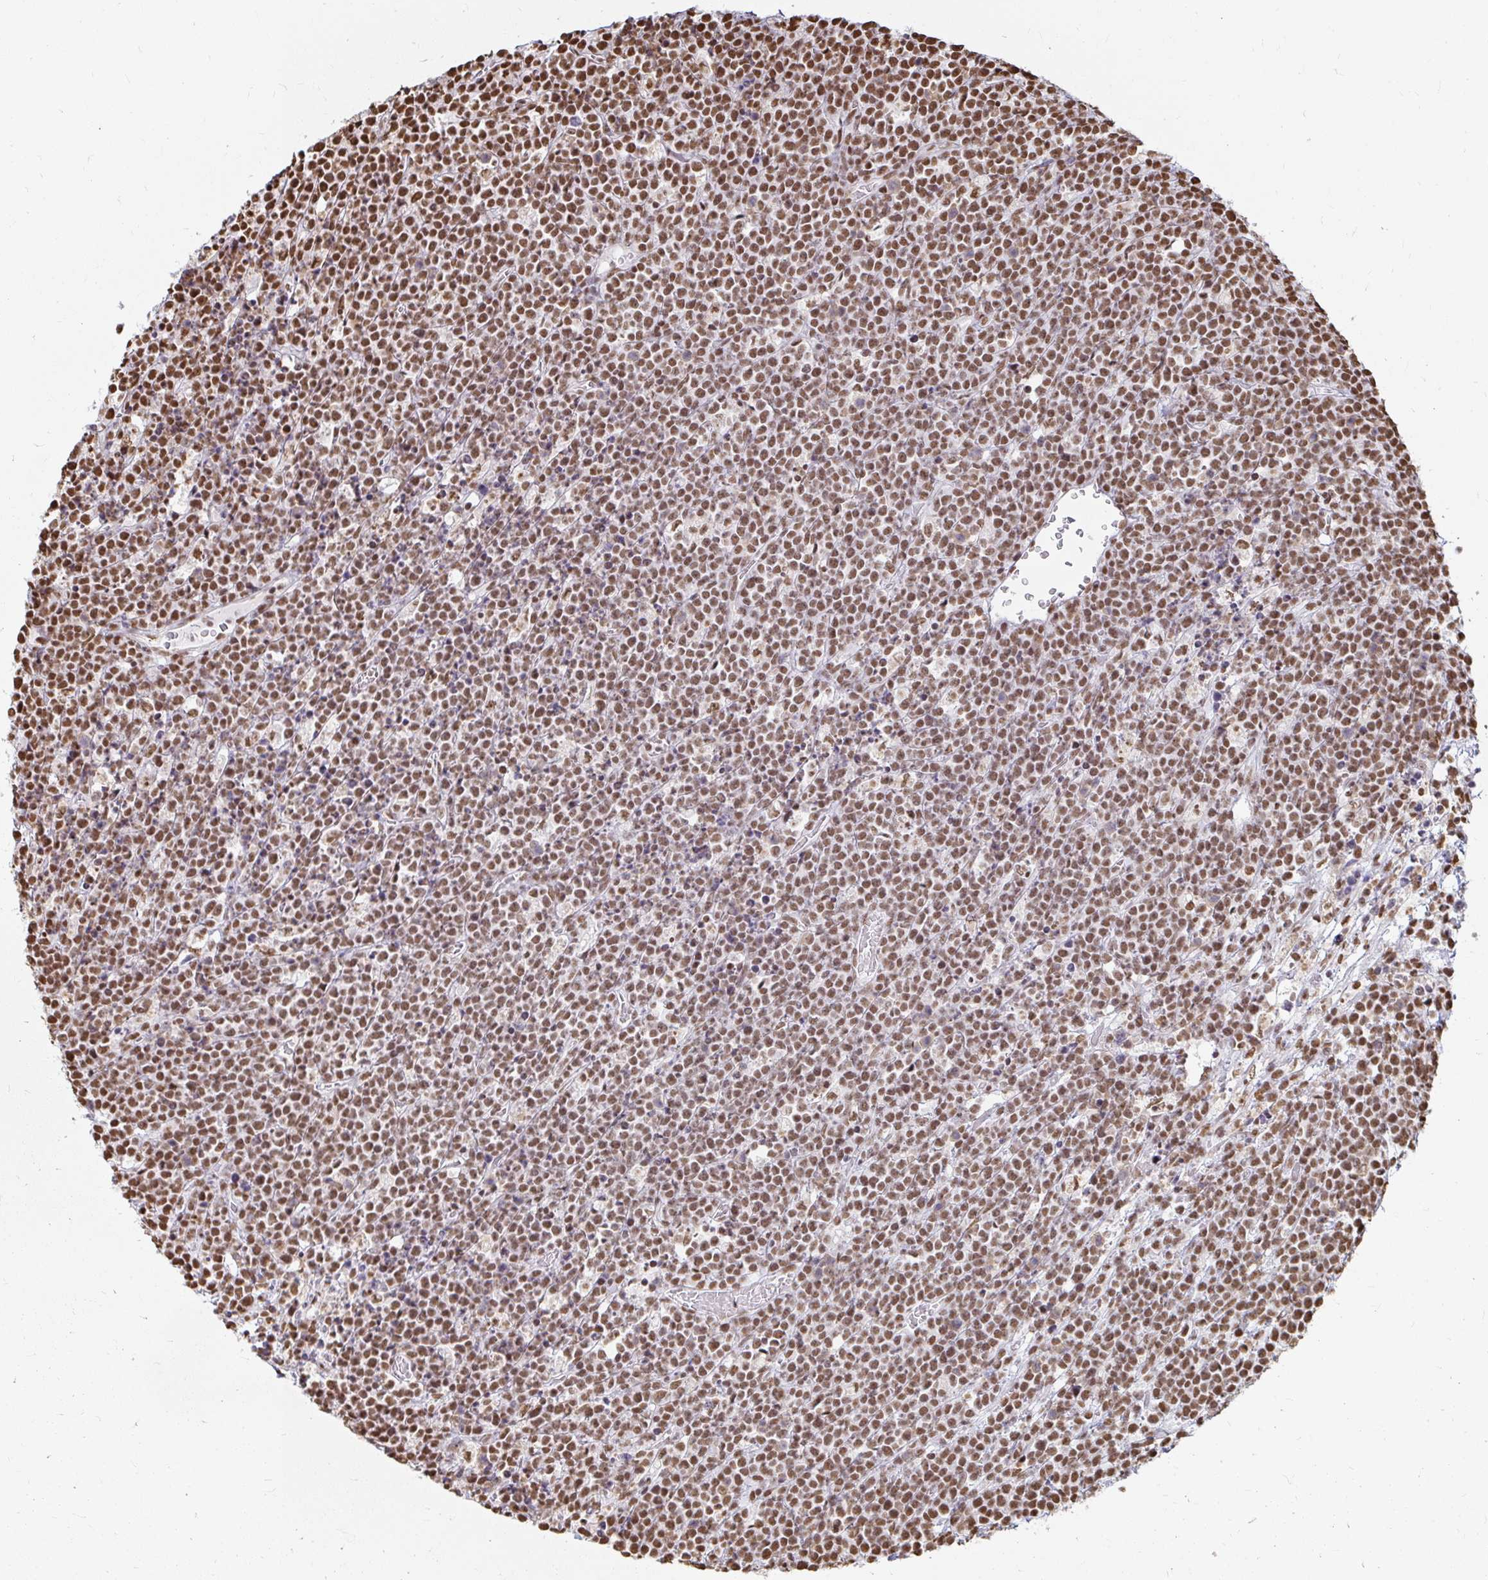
{"staining": {"intensity": "moderate", "quantity": ">75%", "location": "nuclear"}, "tissue": "lymphoma", "cell_type": "Tumor cells", "image_type": "cancer", "snomed": [{"axis": "morphology", "description": "Malignant lymphoma, non-Hodgkin's type, High grade"}, {"axis": "topography", "description": "Ovary"}], "caption": "Moderate nuclear staining is appreciated in about >75% of tumor cells in lymphoma.", "gene": "HNRNPU", "patient": {"sex": "female", "age": 56}}